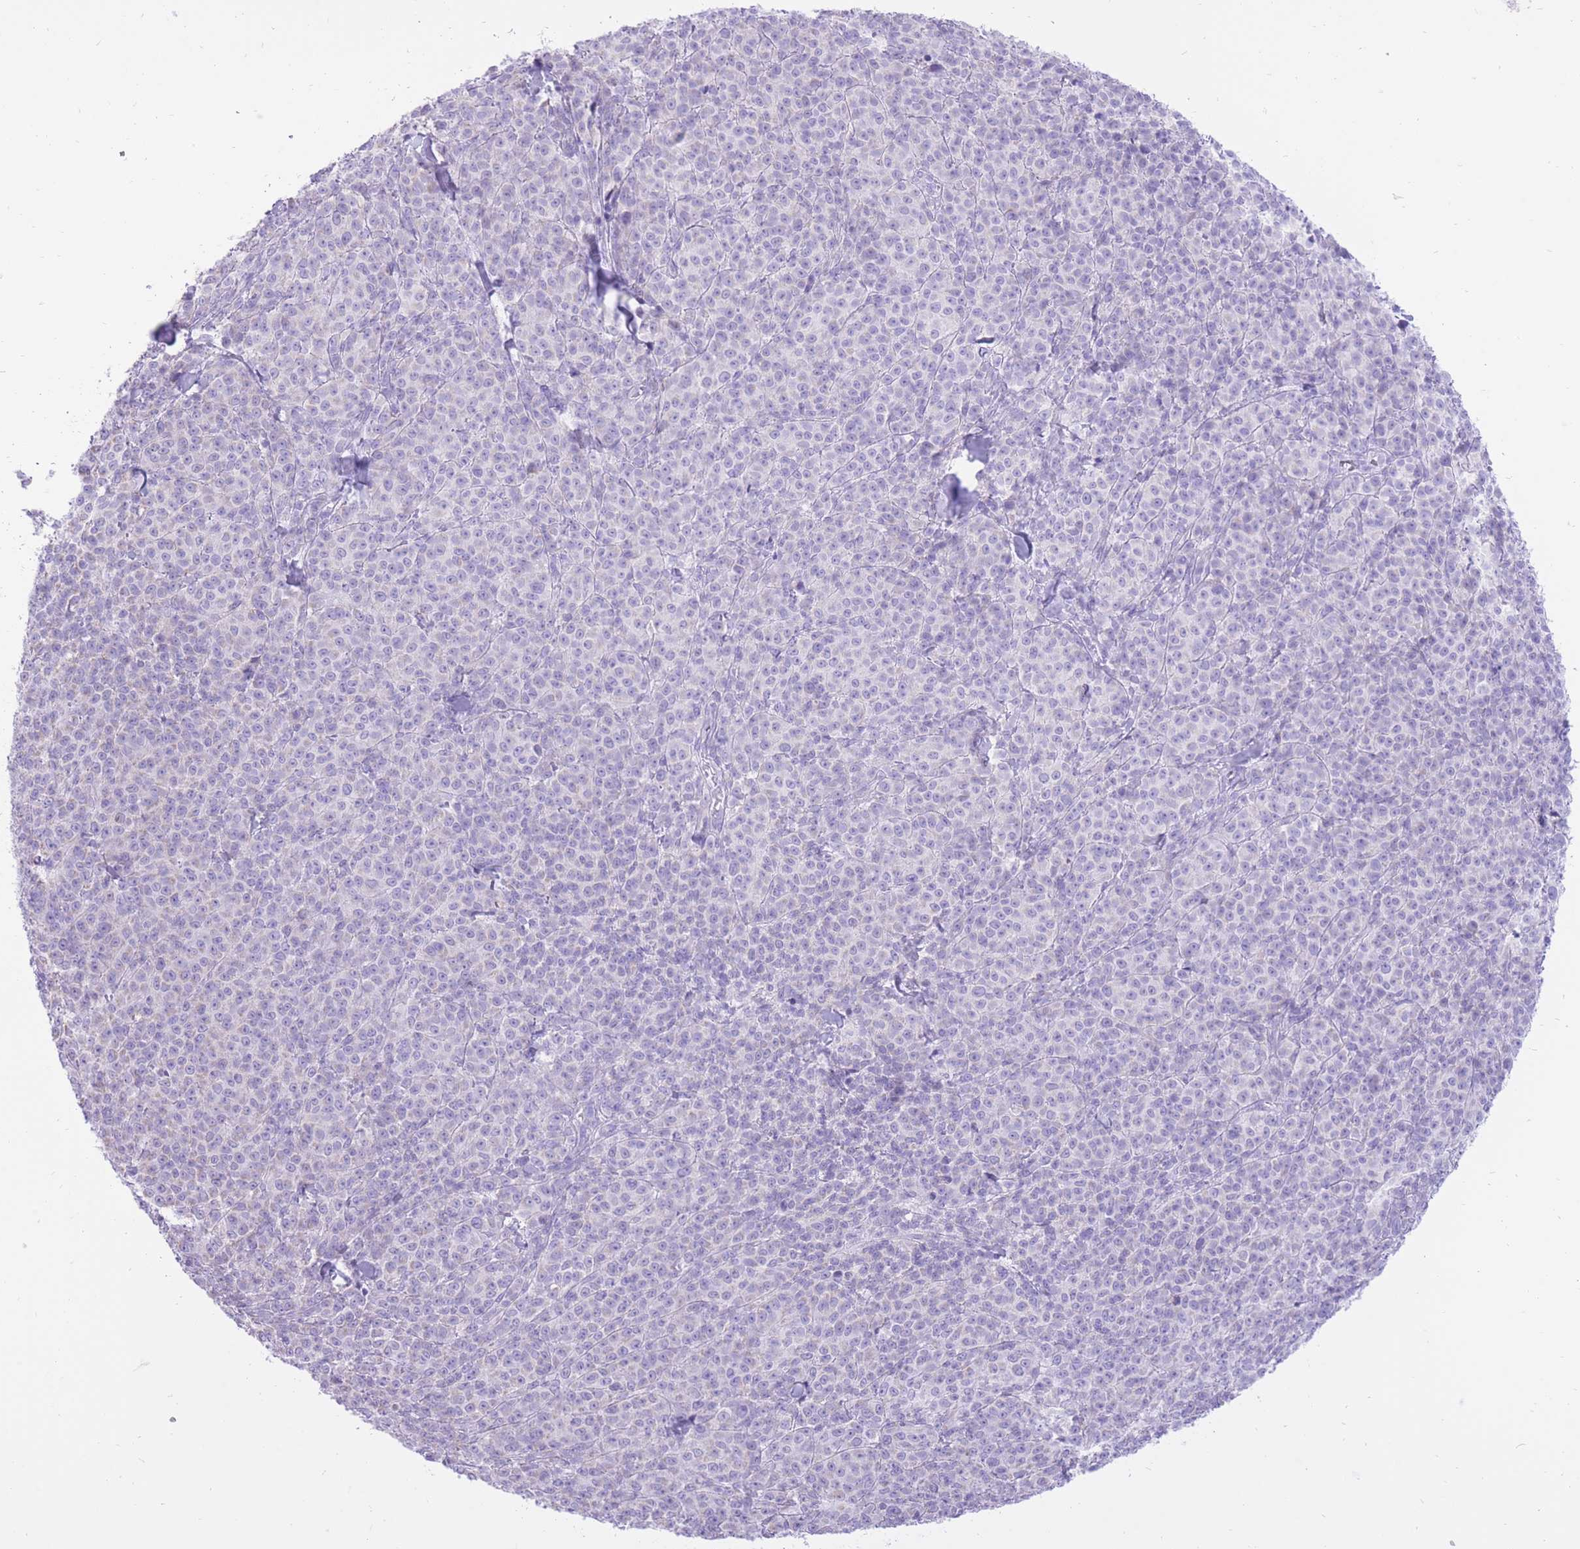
{"staining": {"intensity": "negative", "quantity": "none", "location": "none"}, "tissue": "melanoma", "cell_type": "Tumor cells", "image_type": "cancer", "snomed": [{"axis": "morphology", "description": "Normal tissue, NOS"}, {"axis": "morphology", "description": "Malignant melanoma, NOS"}, {"axis": "topography", "description": "Skin"}], "caption": "The micrograph demonstrates no significant staining in tumor cells of malignant melanoma.", "gene": "SLC4A4", "patient": {"sex": "female", "age": 34}}